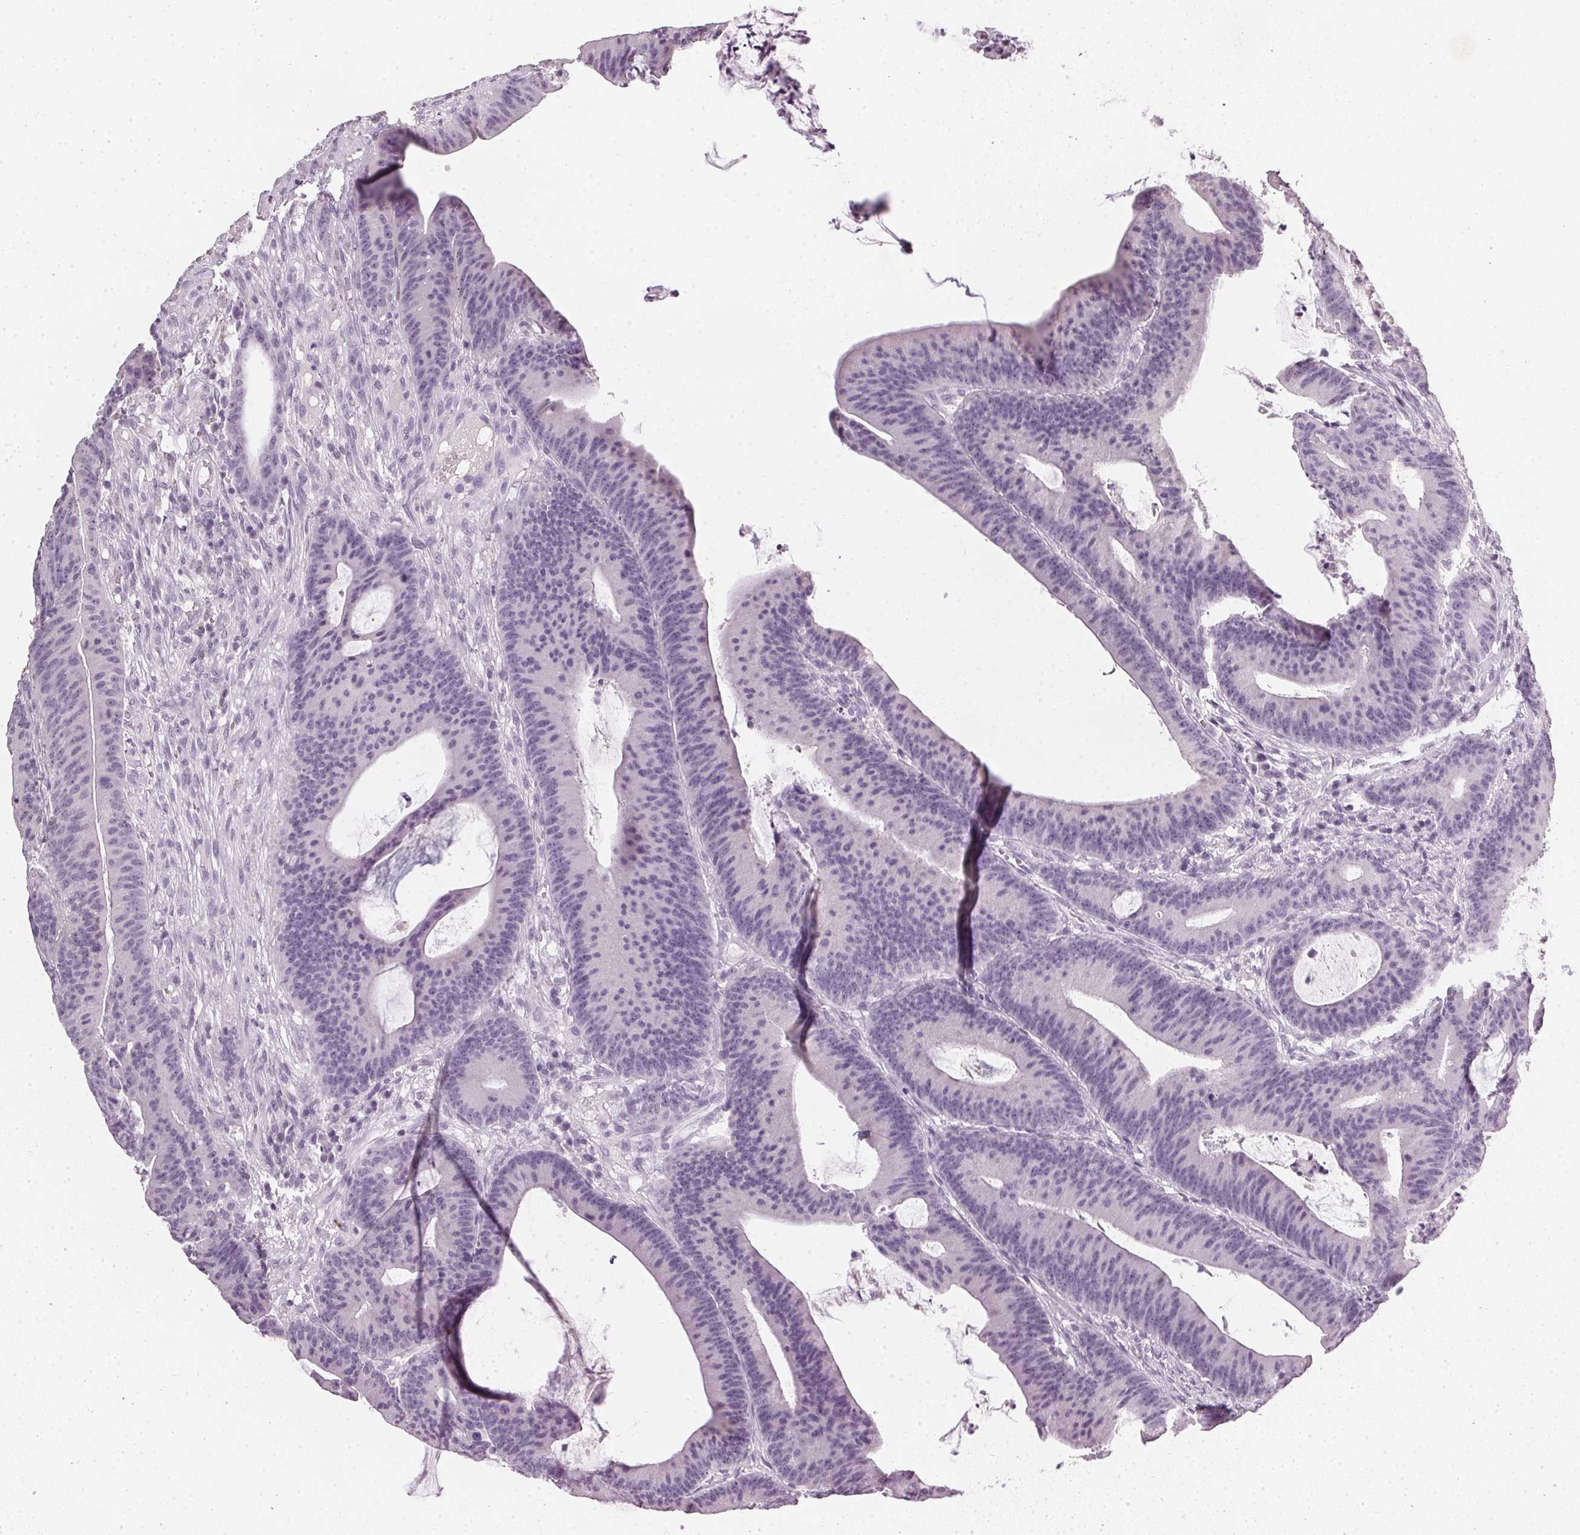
{"staining": {"intensity": "negative", "quantity": "none", "location": "none"}, "tissue": "colorectal cancer", "cell_type": "Tumor cells", "image_type": "cancer", "snomed": [{"axis": "morphology", "description": "Adenocarcinoma, NOS"}, {"axis": "topography", "description": "Colon"}], "caption": "Immunohistochemistry (IHC) of colorectal cancer exhibits no positivity in tumor cells.", "gene": "TMEM72", "patient": {"sex": "female", "age": 78}}